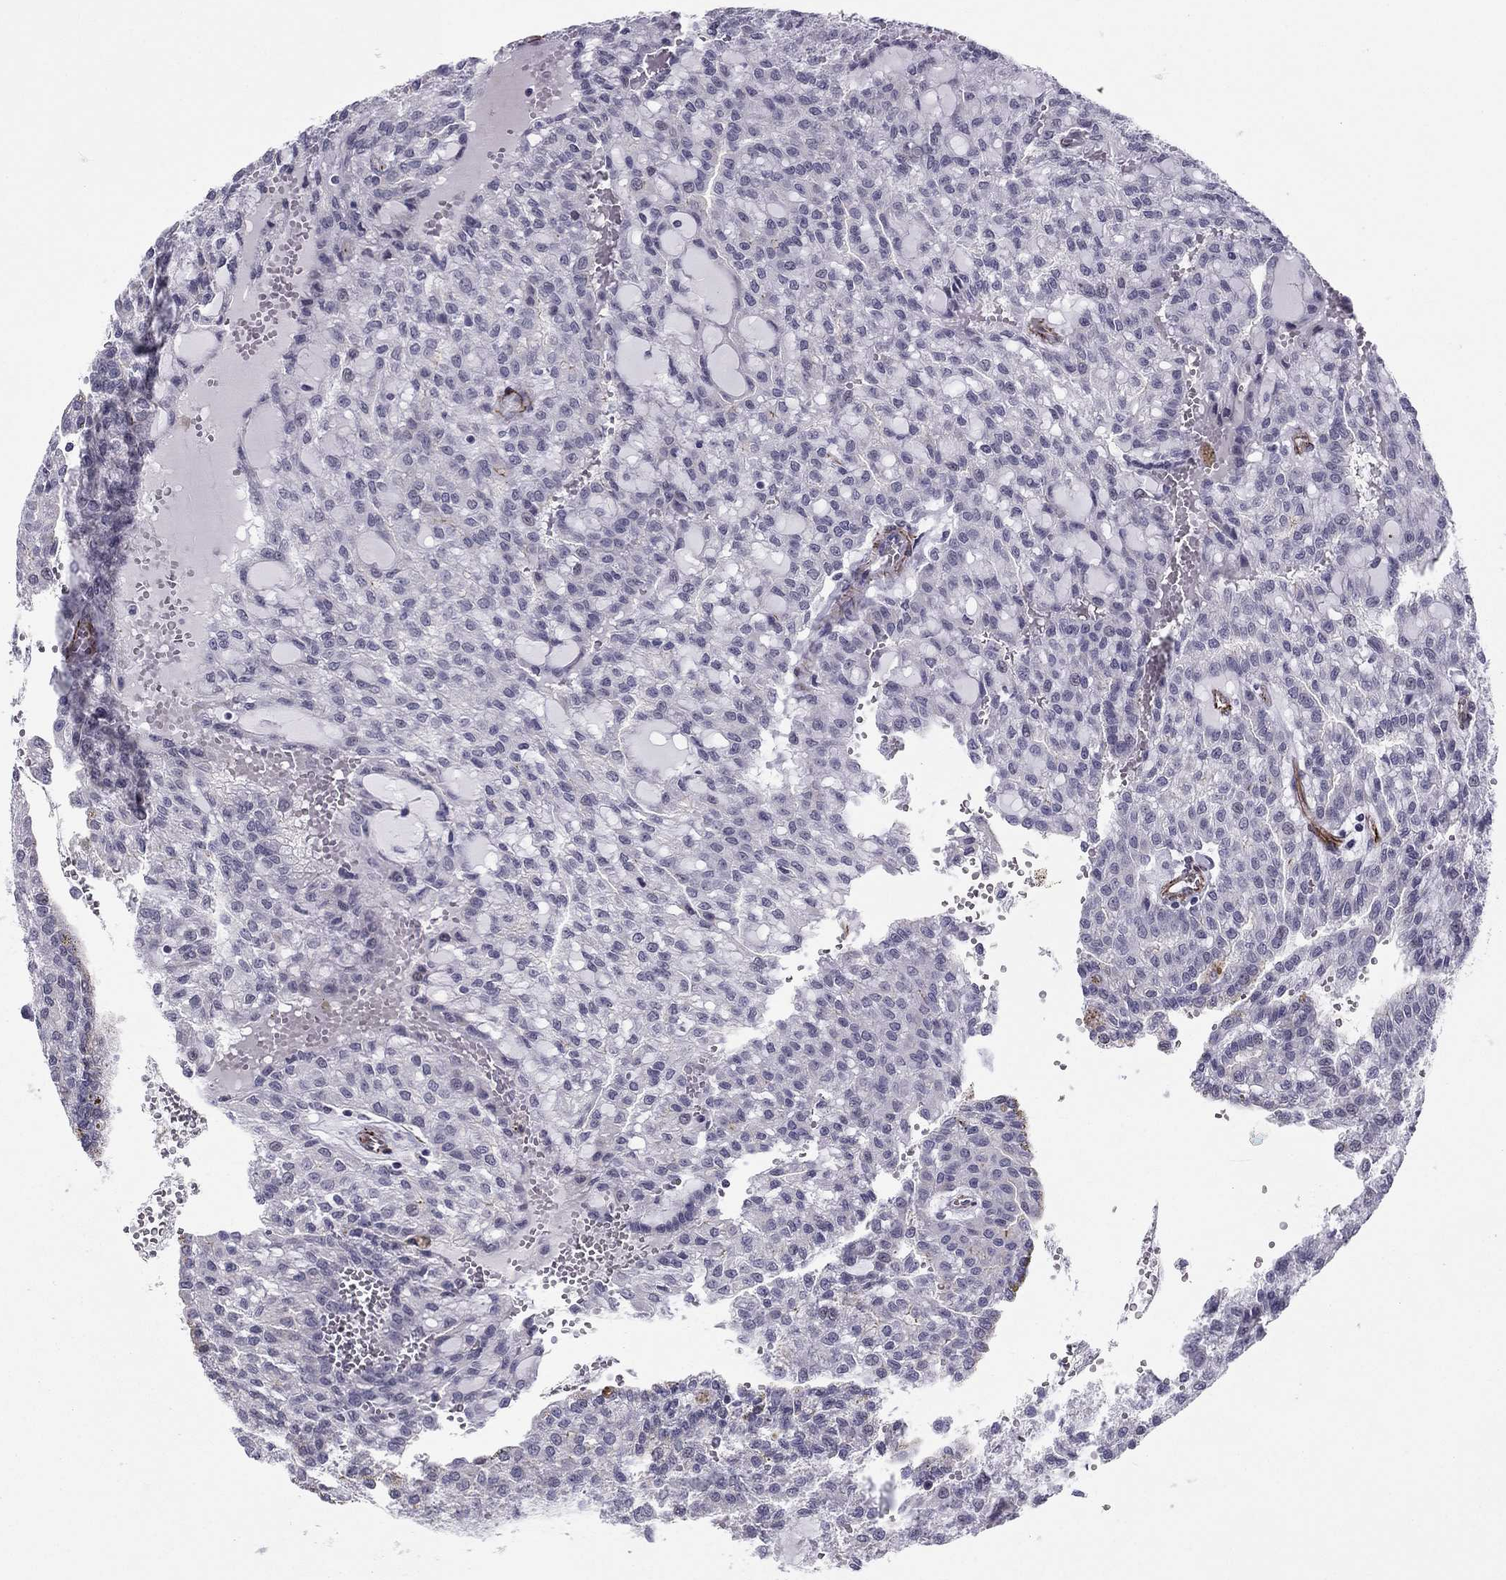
{"staining": {"intensity": "negative", "quantity": "none", "location": "none"}, "tissue": "renal cancer", "cell_type": "Tumor cells", "image_type": "cancer", "snomed": [{"axis": "morphology", "description": "Adenocarcinoma, NOS"}, {"axis": "topography", "description": "Kidney"}], "caption": "A photomicrograph of human renal cancer is negative for staining in tumor cells.", "gene": "ANKS4B", "patient": {"sex": "male", "age": 63}}